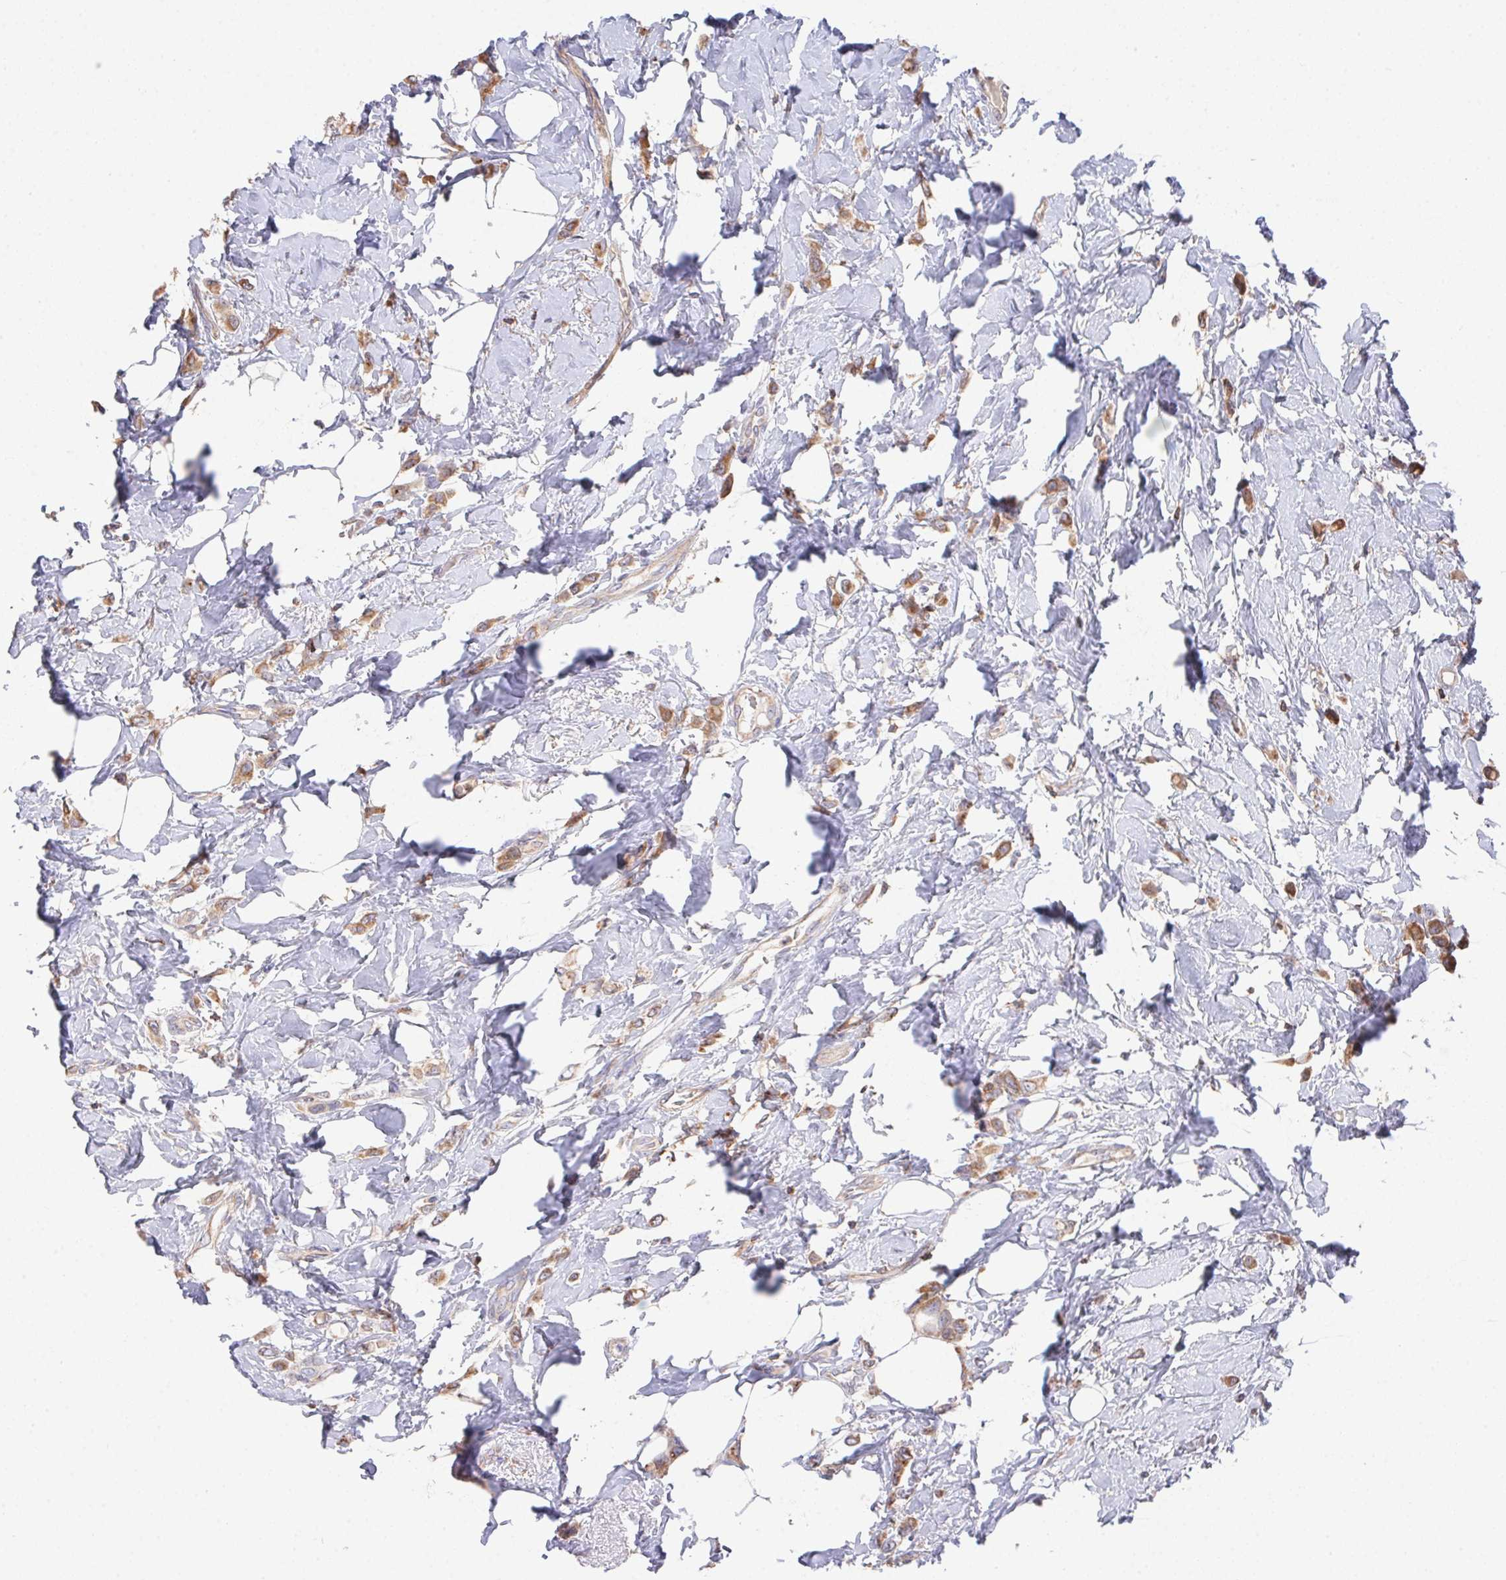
{"staining": {"intensity": "moderate", "quantity": ">75%", "location": "cytoplasmic/membranous"}, "tissue": "breast cancer", "cell_type": "Tumor cells", "image_type": "cancer", "snomed": [{"axis": "morphology", "description": "Lobular carcinoma"}, {"axis": "topography", "description": "Breast"}], "caption": "An image of breast cancer stained for a protein displays moderate cytoplasmic/membranous brown staining in tumor cells.", "gene": "FAM241A", "patient": {"sex": "female", "age": 66}}